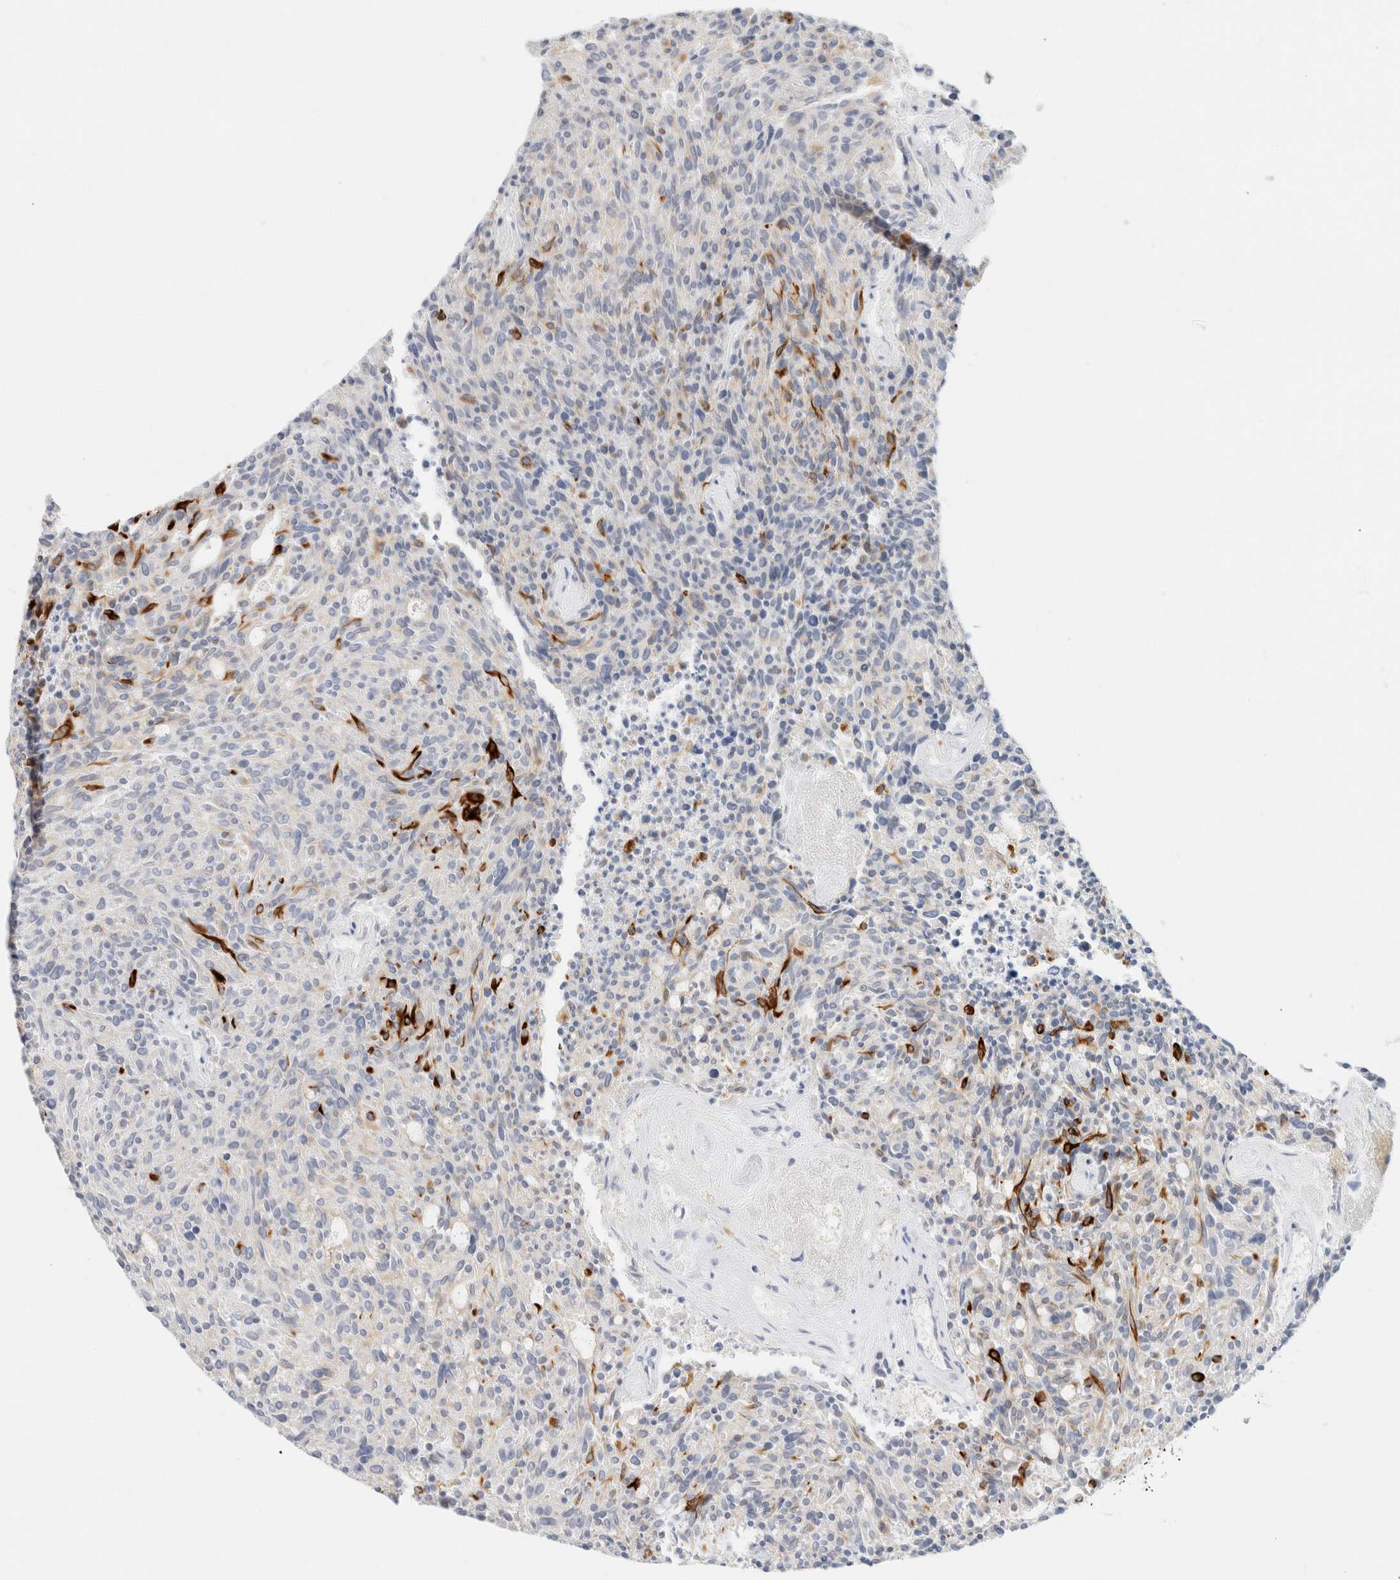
{"staining": {"intensity": "negative", "quantity": "none", "location": "none"}, "tissue": "carcinoid", "cell_type": "Tumor cells", "image_type": "cancer", "snomed": [{"axis": "morphology", "description": "Carcinoid, malignant, NOS"}, {"axis": "topography", "description": "Pancreas"}], "caption": "A high-resolution image shows immunohistochemistry staining of carcinoid, which exhibits no significant positivity in tumor cells.", "gene": "KRT20", "patient": {"sex": "female", "age": 54}}